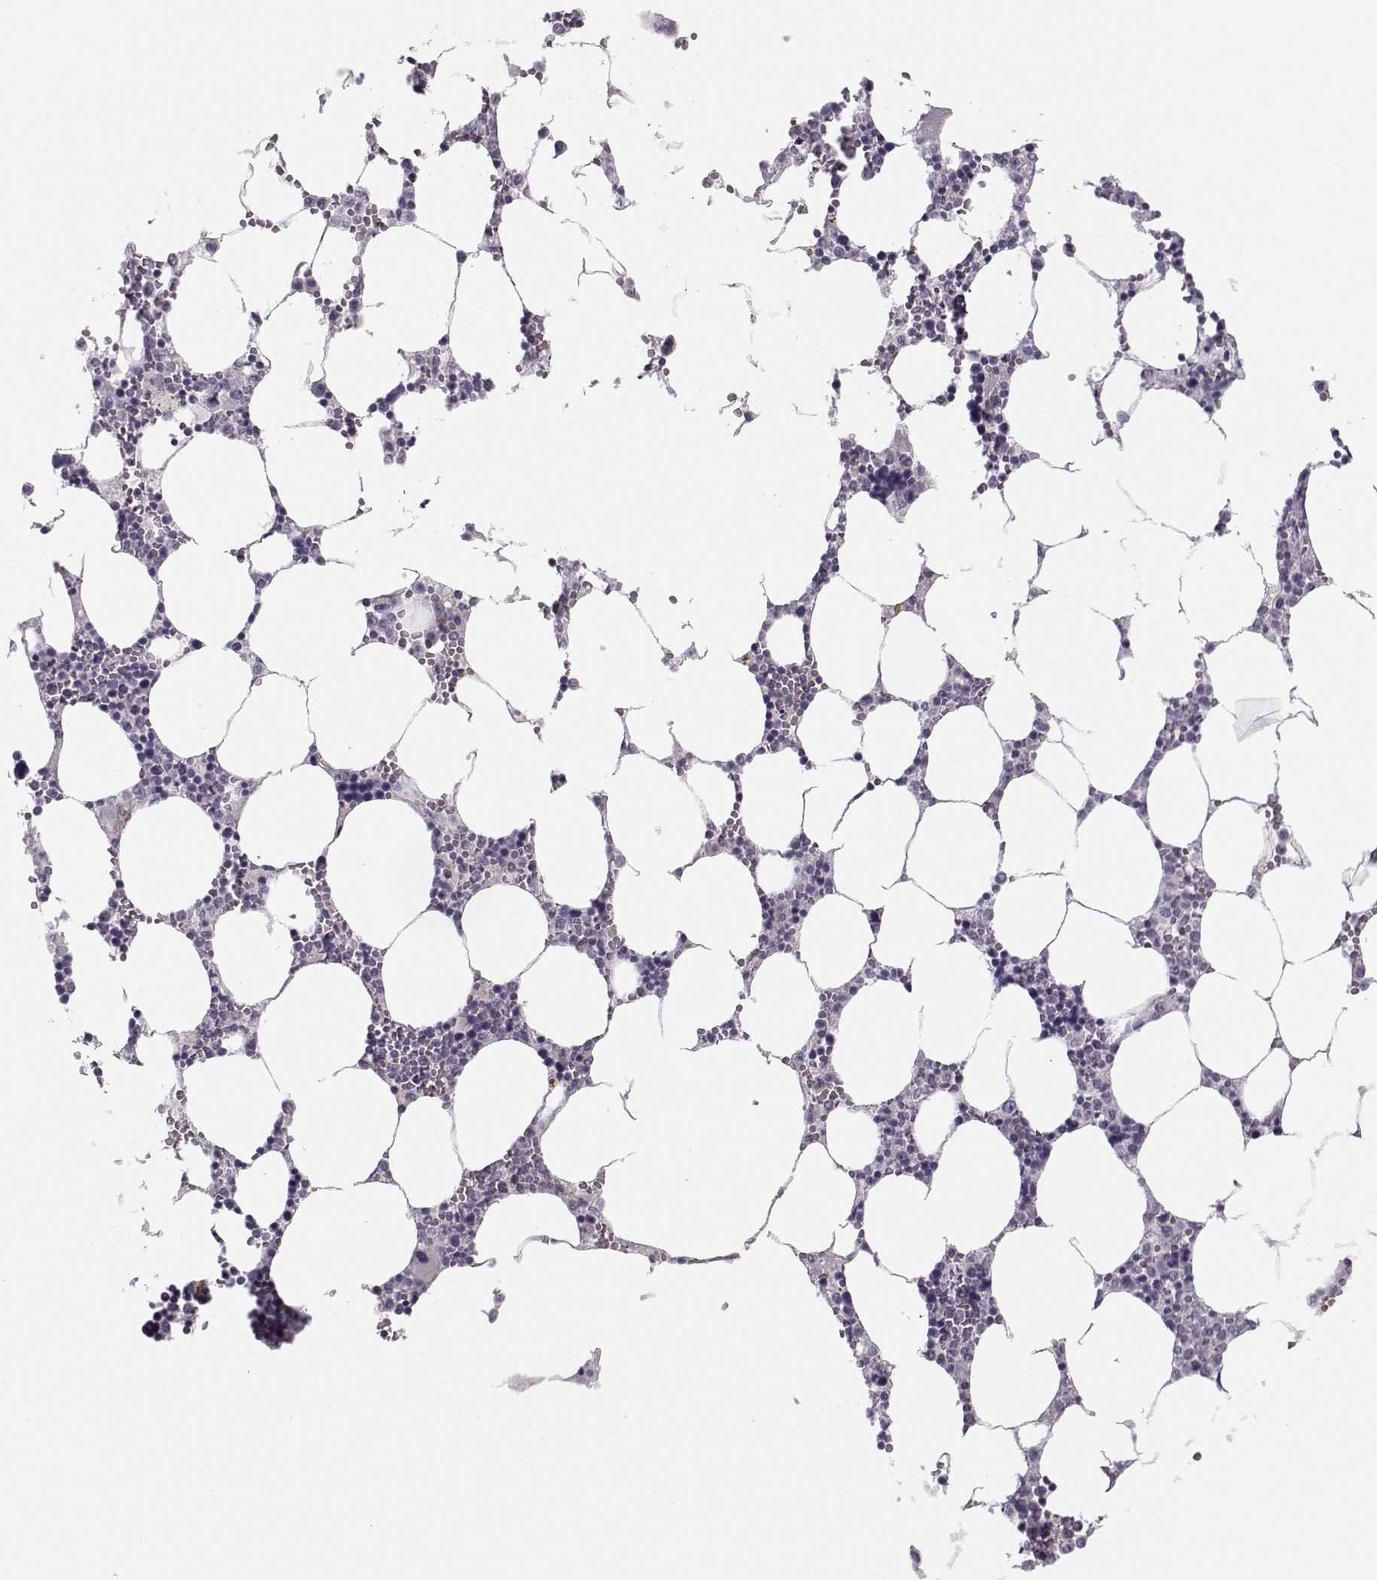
{"staining": {"intensity": "negative", "quantity": "none", "location": "none"}, "tissue": "bone marrow", "cell_type": "Hematopoietic cells", "image_type": "normal", "snomed": [{"axis": "morphology", "description": "Normal tissue, NOS"}, {"axis": "topography", "description": "Bone marrow"}], "caption": "Immunohistochemistry (IHC) histopathology image of unremarkable bone marrow: bone marrow stained with DAB (3,3'-diaminobenzidine) displays no significant protein staining in hematopoietic cells. (Stains: DAB (3,3'-diaminobenzidine) immunohistochemistry with hematoxylin counter stain, Microscopy: brightfield microscopy at high magnification).", "gene": "MAST1", "patient": {"sex": "female", "age": 64}}